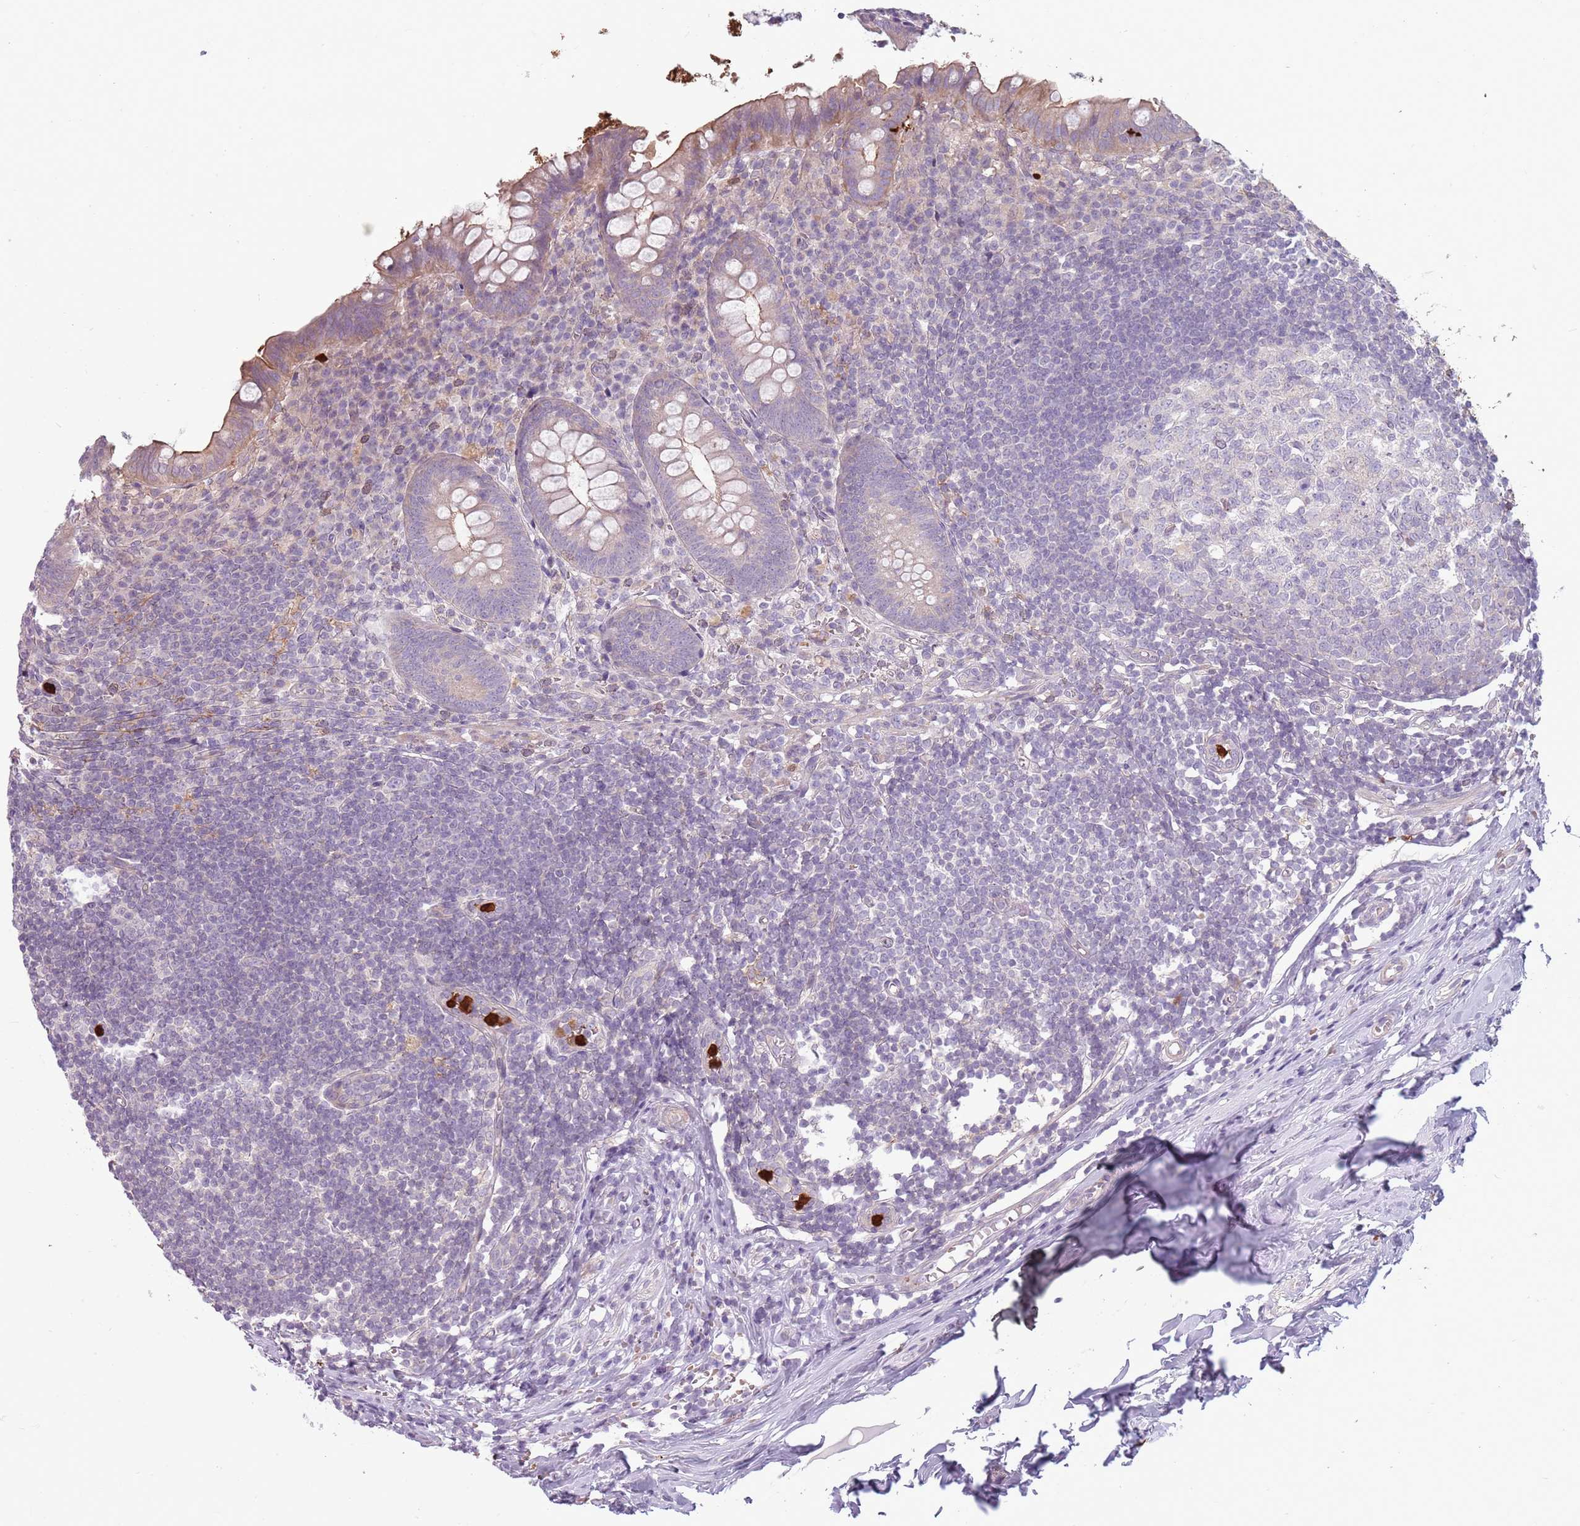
{"staining": {"intensity": "moderate", "quantity": "25%-75%", "location": "cytoplasmic/membranous"}, "tissue": "appendix", "cell_type": "Glandular cells", "image_type": "normal", "snomed": [{"axis": "morphology", "description": "Normal tissue, NOS"}, {"axis": "topography", "description": "Appendix"}], "caption": "Human appendix stained for a protein (brown) demonstrates moderate cytoplasmic/membranous positive staining in approximately 25%-75% of glandular cells.", "gene": "SPAG4", "patient": {"sex": "female", "age": 51}}